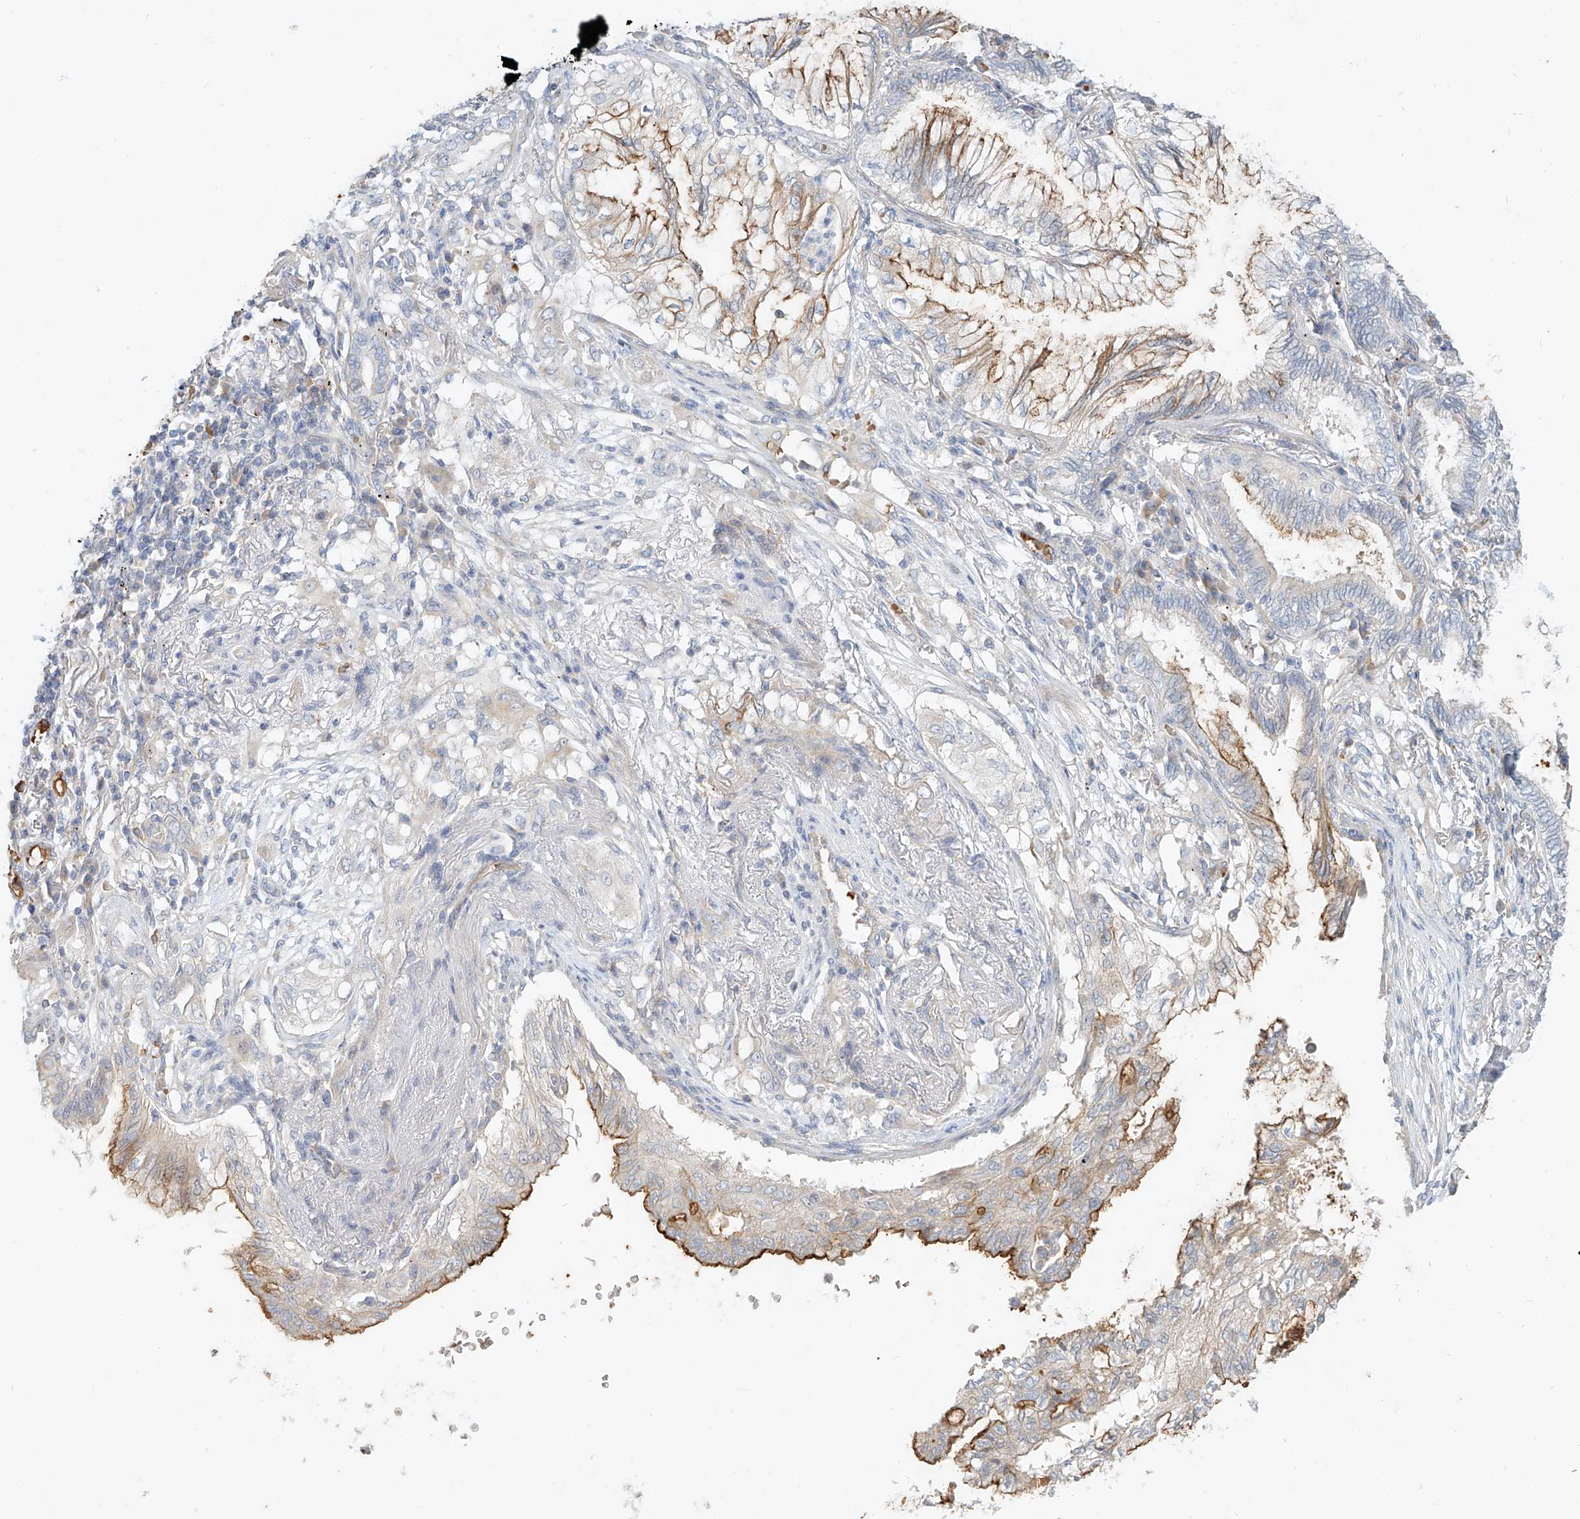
{"staining": {"intensity": "moderate", "quantity": "25%-75%", "location": "cytoplasmic/membranous"}, "tissue": "lung cancer", "cell_type": "Tumor cells", "image_type": "cancer", "snomed": [{"axis": "morphology", "description": "Adenocarcinoma, NOS"}, {"axis": "topography", "description": "Lung"}], "caption": "Protein staining of lung adenocarcinoma tissue shows moderate cytoplasmic/membranous expression in about 25%-75% of tumor cells. Immunohistochemistry (ihc) stains the protein in brown and the nuclei are stained blue.", "gene": "SYTL3", "patient": {"sex": "female", "age": 70}}